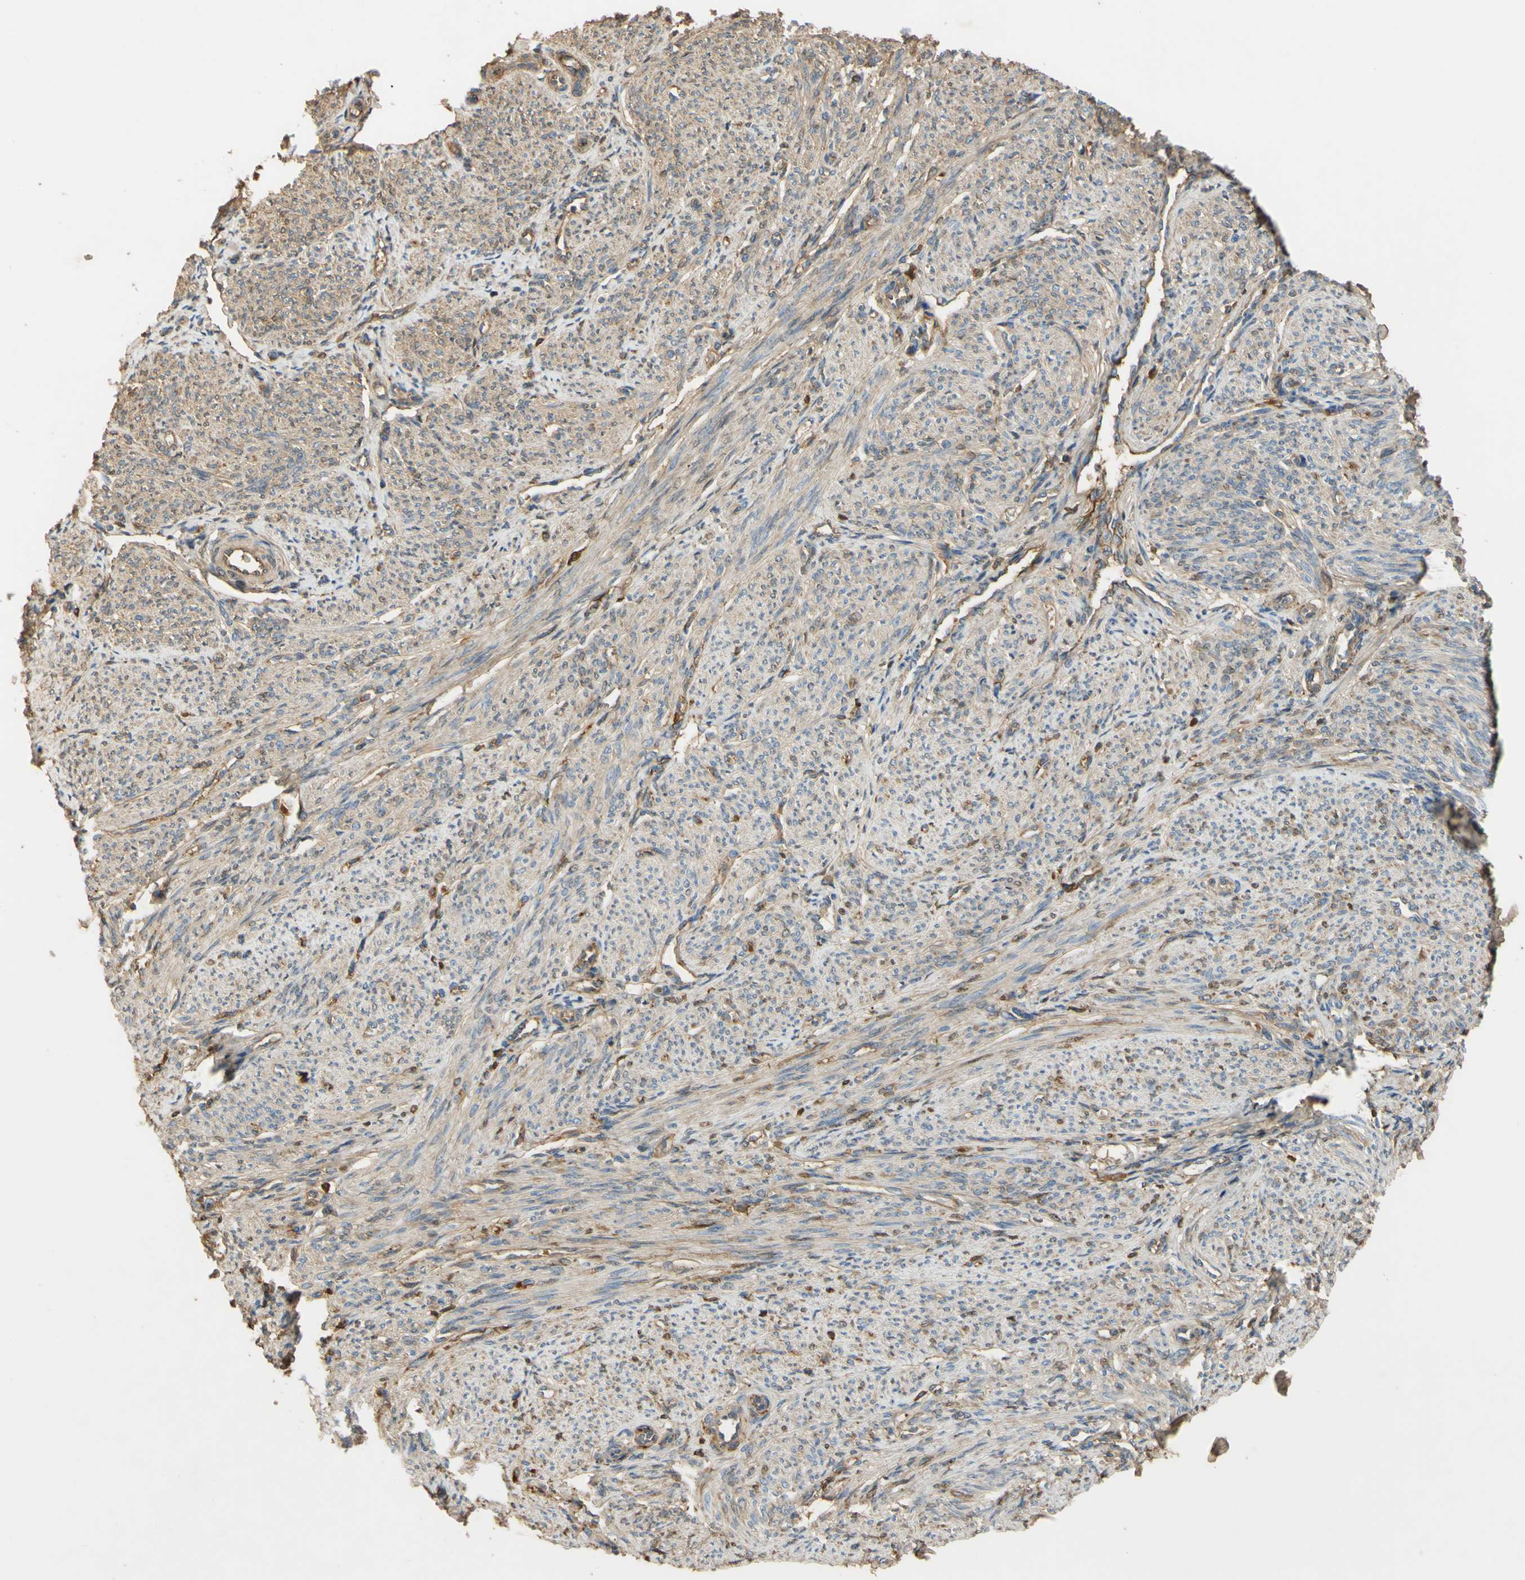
{"staining": {"intensity": "weak", "quantity": ">75%", "location": "cytoplasmic/membranous"}, "tissue": "smooth muscle", "cell_type": "Smooth muscle cells", "image_type": "normal", "snomed": [{"axis": "morphology", "description": "Normal tissue, NOS"}, {"axis": "topography", "description": "Smooth muscle"}], "caption": "IHC of benign smooth muscle shows low levels of weak cytoplasmic/membranous expression in about >75% of smooth muscle cells.", "gene": "TIMP2", "patient": {"sex": "female", "age": 65}}